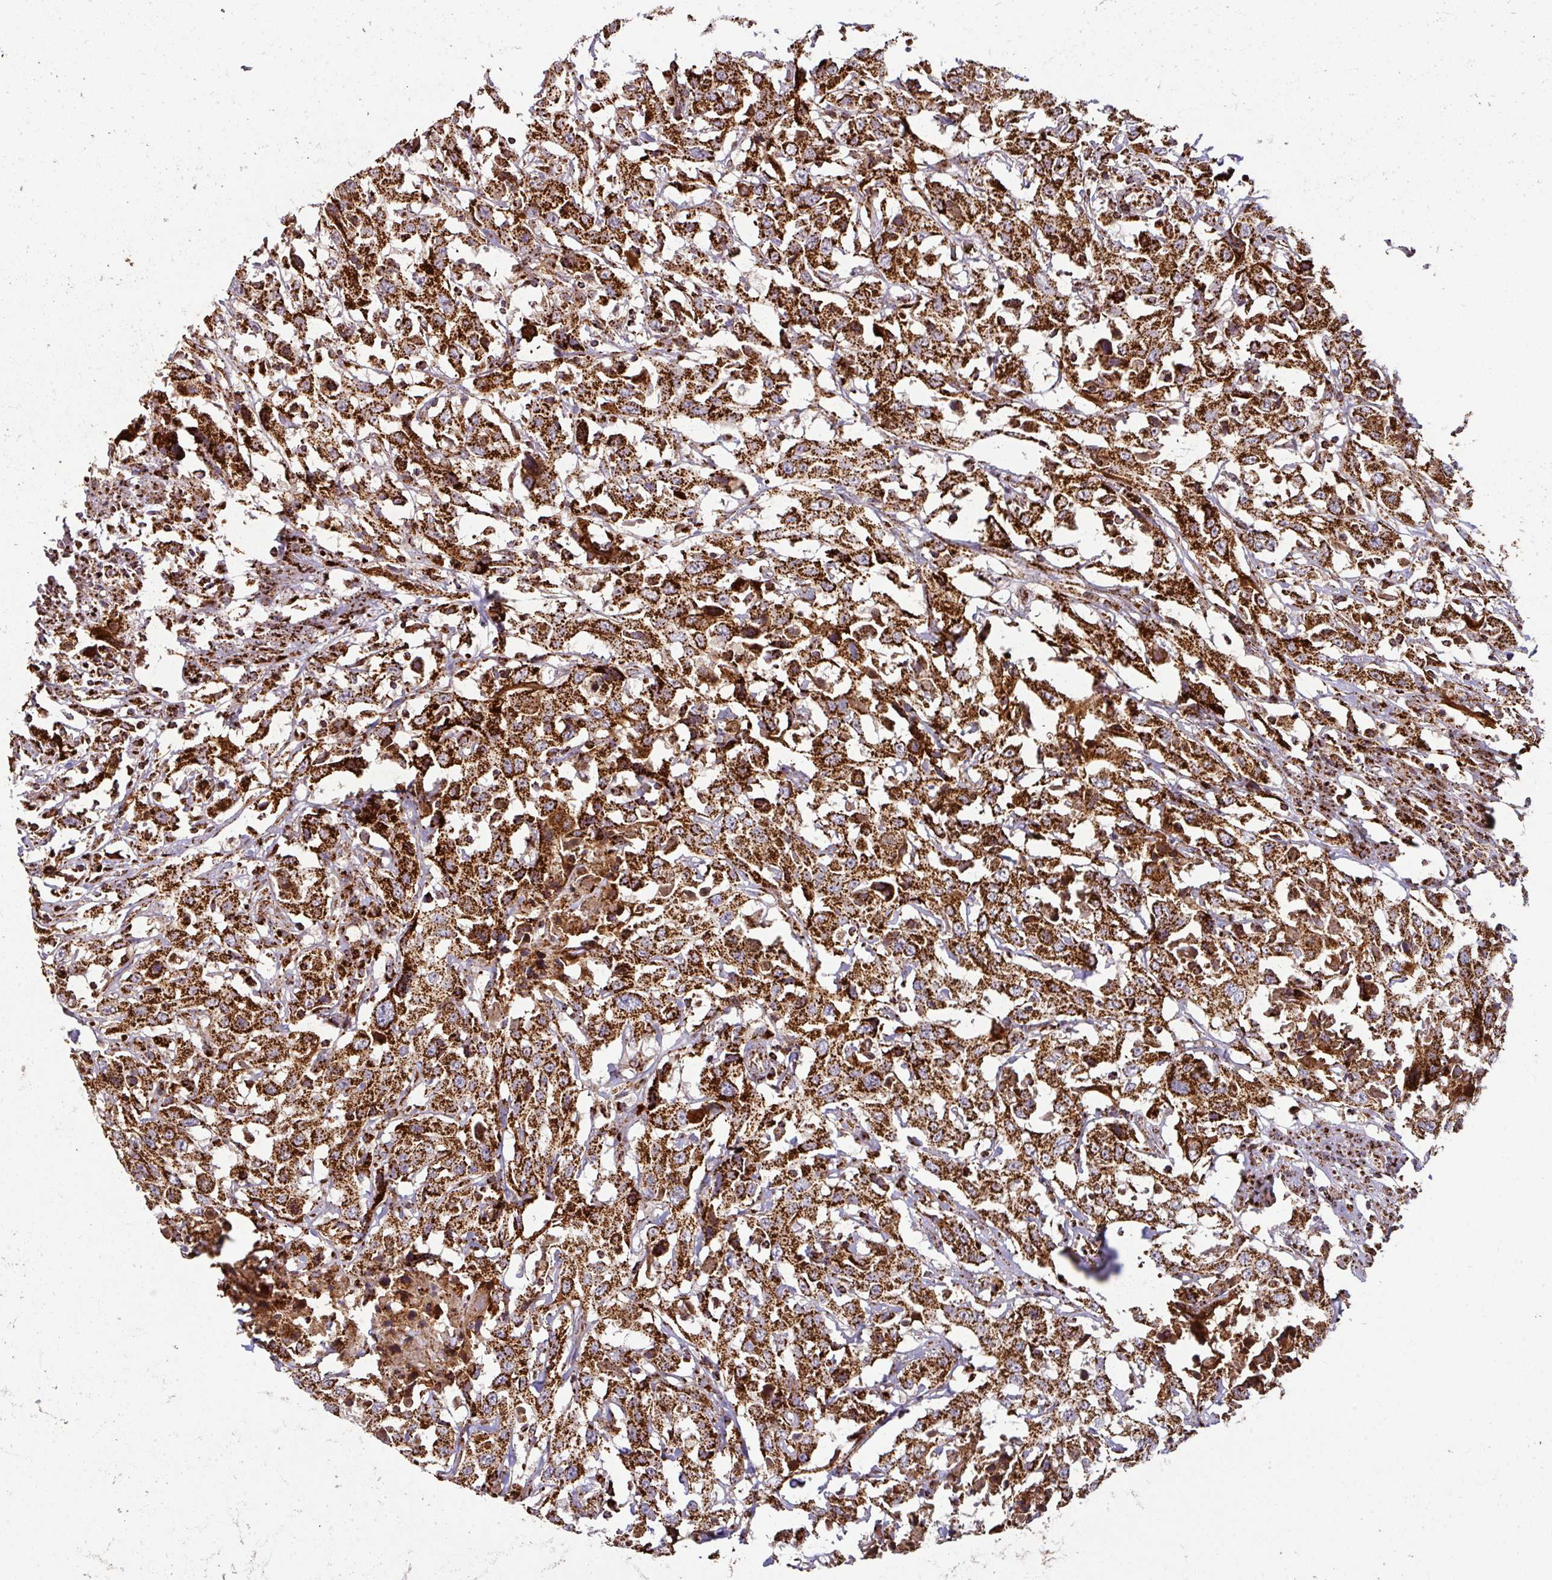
{"staining": {"intensity": "strong", "quantity": ">75%", "location": "cytoplasmic/membranous"}, "tissue": "urothelial cancer", "cell_type": "Tumor cells", "image_type": "cancer", "snomed": [{"axis": "morphology", "description": "Urothelial carcinoma, High grade"}, {"axis": "topography", "description": "Urinary bladder"}], "caption": "About >75% of tumor cells in human urothelial carcinoma (high-grade) display strong cytoplasmic/membranous protein positivity as visualized by brown immunohistochemical staining.", "gene": "TRAP1", "patient": {"sex": "male", "age": 61}}